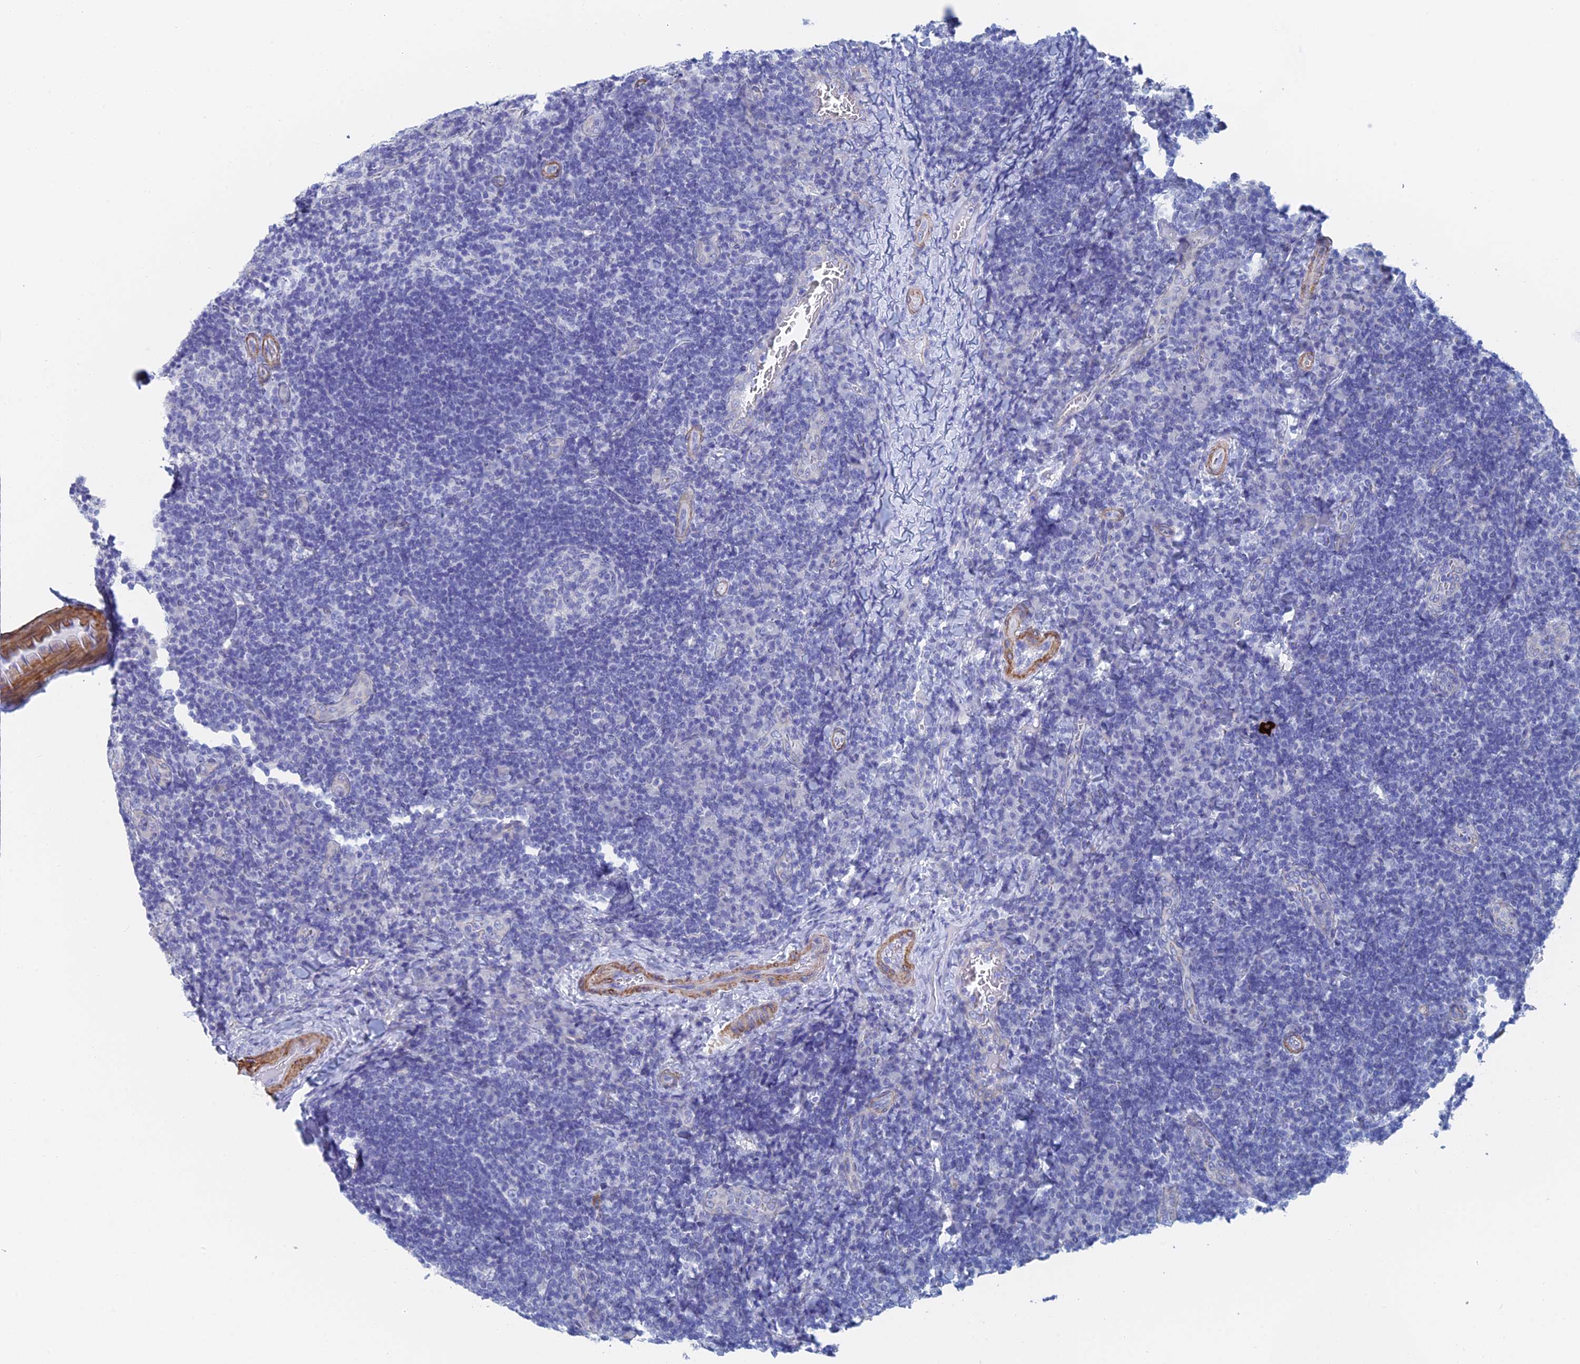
{"staining": {"intensity": "negative", "quantity": "none", "location": "none"}, "tissue": "tonsil", "cell_type": "Germinal center cells", "image_type": "normal", "snomed": [{"axis": "morphology", "description": "Normal tissue, NOS"}, {"axis": "topography", "description": "Tonsil"}], "caption": "Human tonsil stained for a protein using immunohistochemistry shows no expression in germinal center cells.", "gene": "KCNK18", "patient": {"sex": "male", "age": 17}}